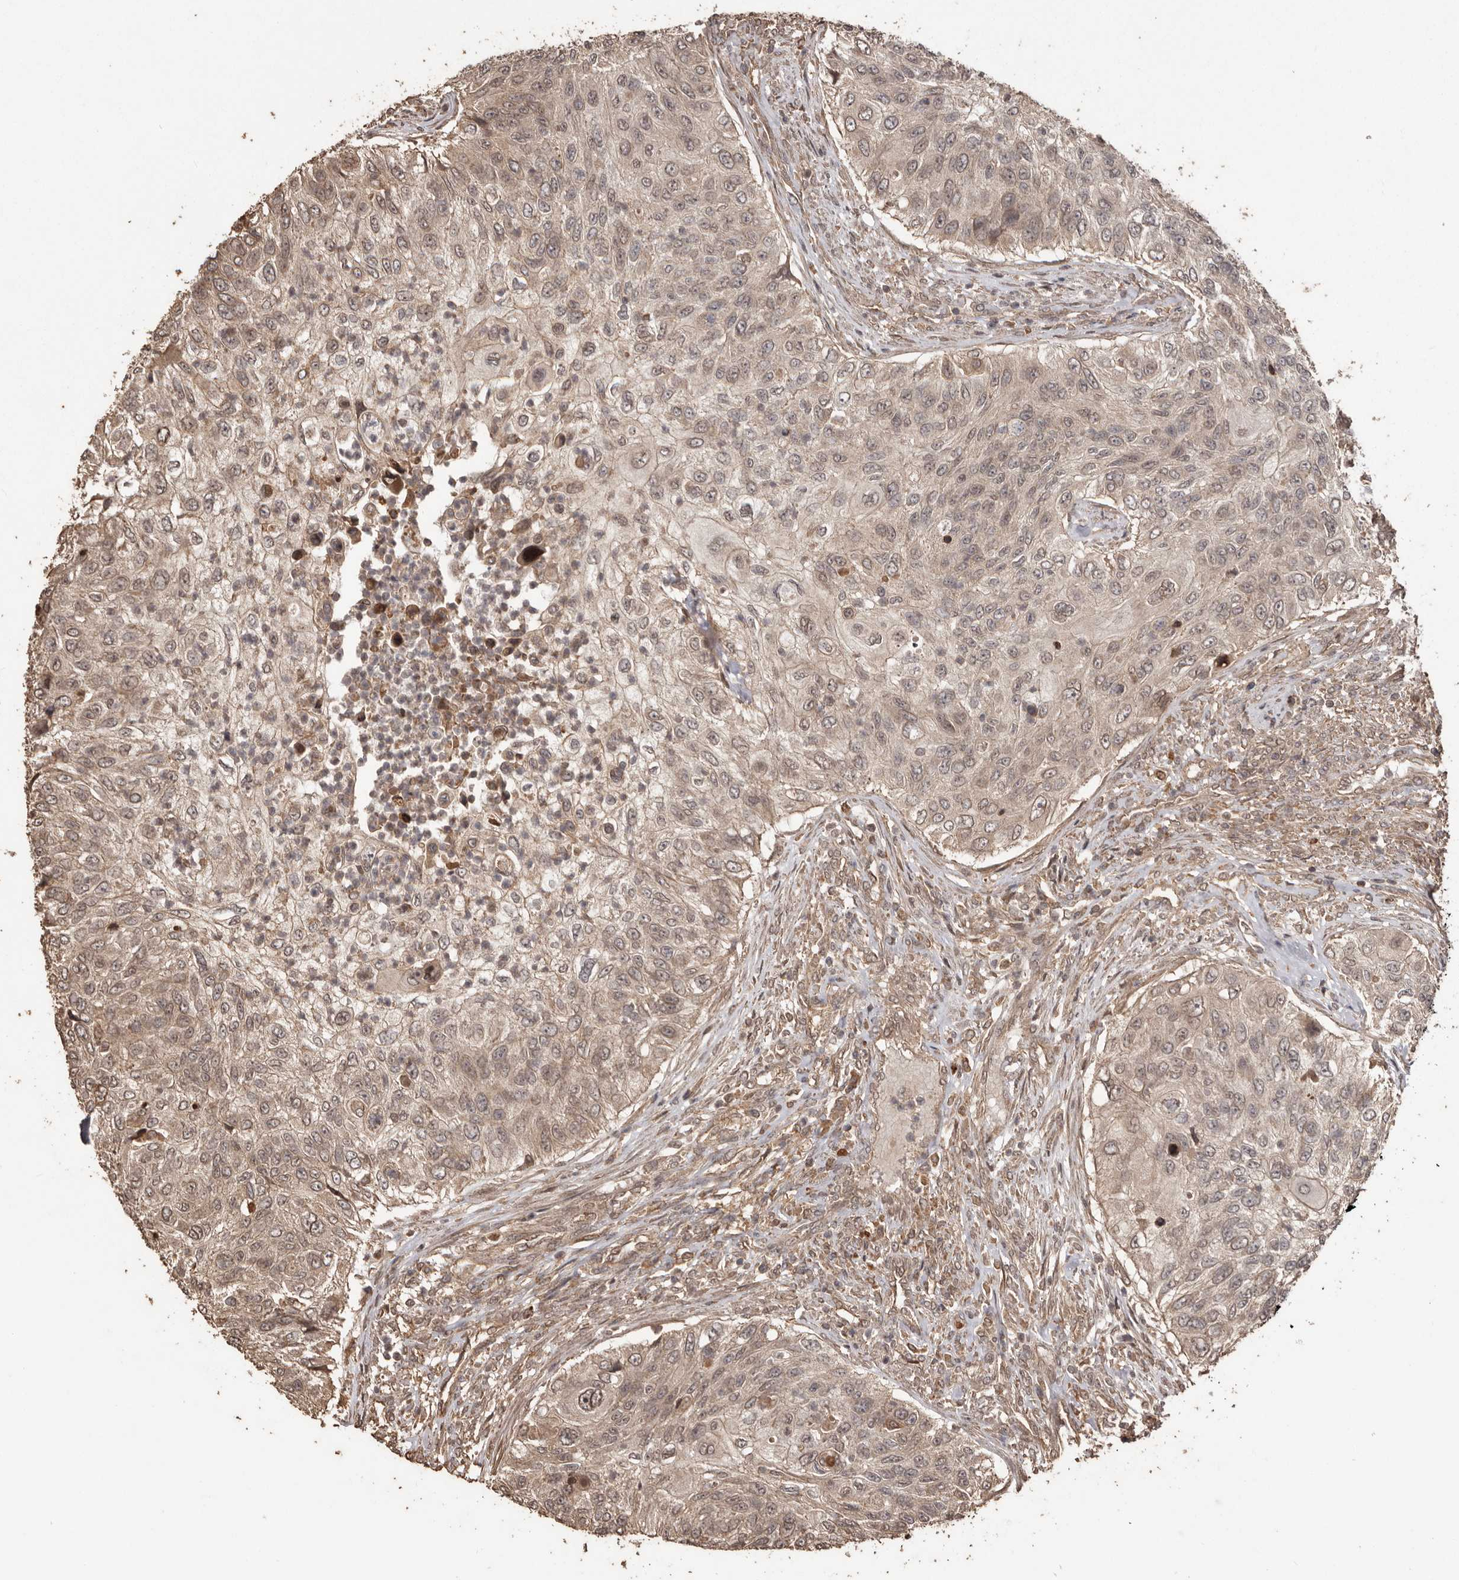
{"staining": {"intensity": "weak", "quantity": "25%-75%", "location": "cytoplasmic/membranous"}, "tissue": "urothelial cancer", "cell_type": "Tumor cells", "image_type": "cancer", "snomed": [{"axis": "morphology", "description": "Urothelial carcinoma, High grade"}, {"axis": "topography", "description": "Urinary bladder"}], "caption": "Immunohistochemistry image of neoplastic tissue: urothelial carcinoma (high-grade) stained using immunohistochemistry (IHC) reveals low levels of weak protein expression localized specifically in the cytoplasmic/membranous of tumor cells, appearing as a cytoplasmic/membranous brown color.", "gene": "NUP43", "patient": {"sex": "female", "age": 60}}